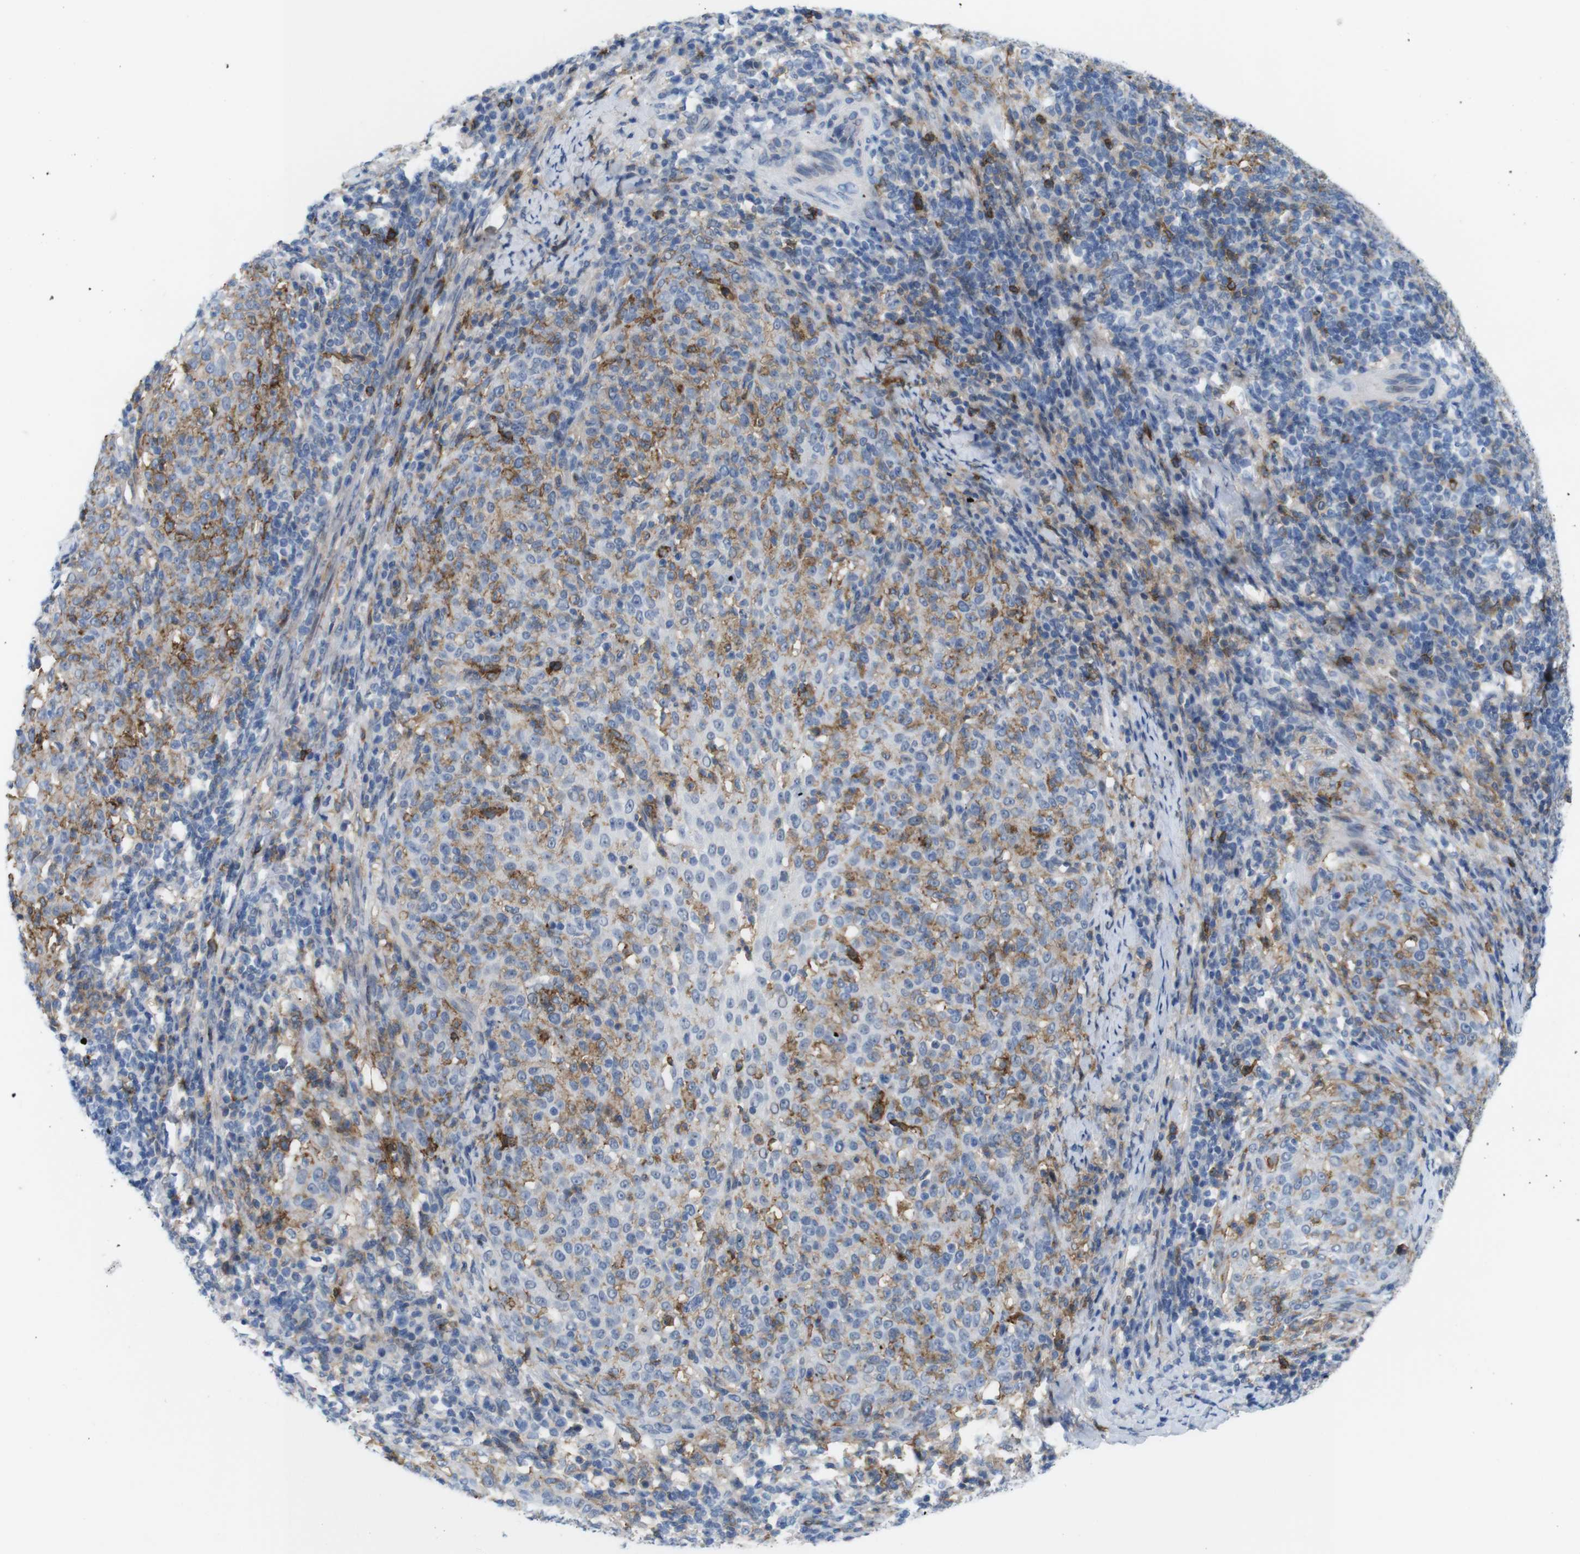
{"staining": {"intensity": "moderate", "quantity": "<25%", "location": "cytoplasmic/membranous"}, "tissue": "cervical cancer", "cell_type": "Tumor cells", "image_type": "cancer", "snomed": [{"axis": "morphology", "description": "Squamous cell carcinoma, NOS"}, {"axis": "topography", "description": "Cervix"}], "caption": "Immunohistochemistry (IHC) histopathology image of neoplastic tissue: cervical cancer stained using immunohistochemistry exhibits low levels of moderate protein expression localized specifically in the cytoplasmic/membranous of tumor cells, appearing as a cytoplasmic/membranous brown color.", "gene": "CD300C", "patient": {"sex": "female", "age": 51}}